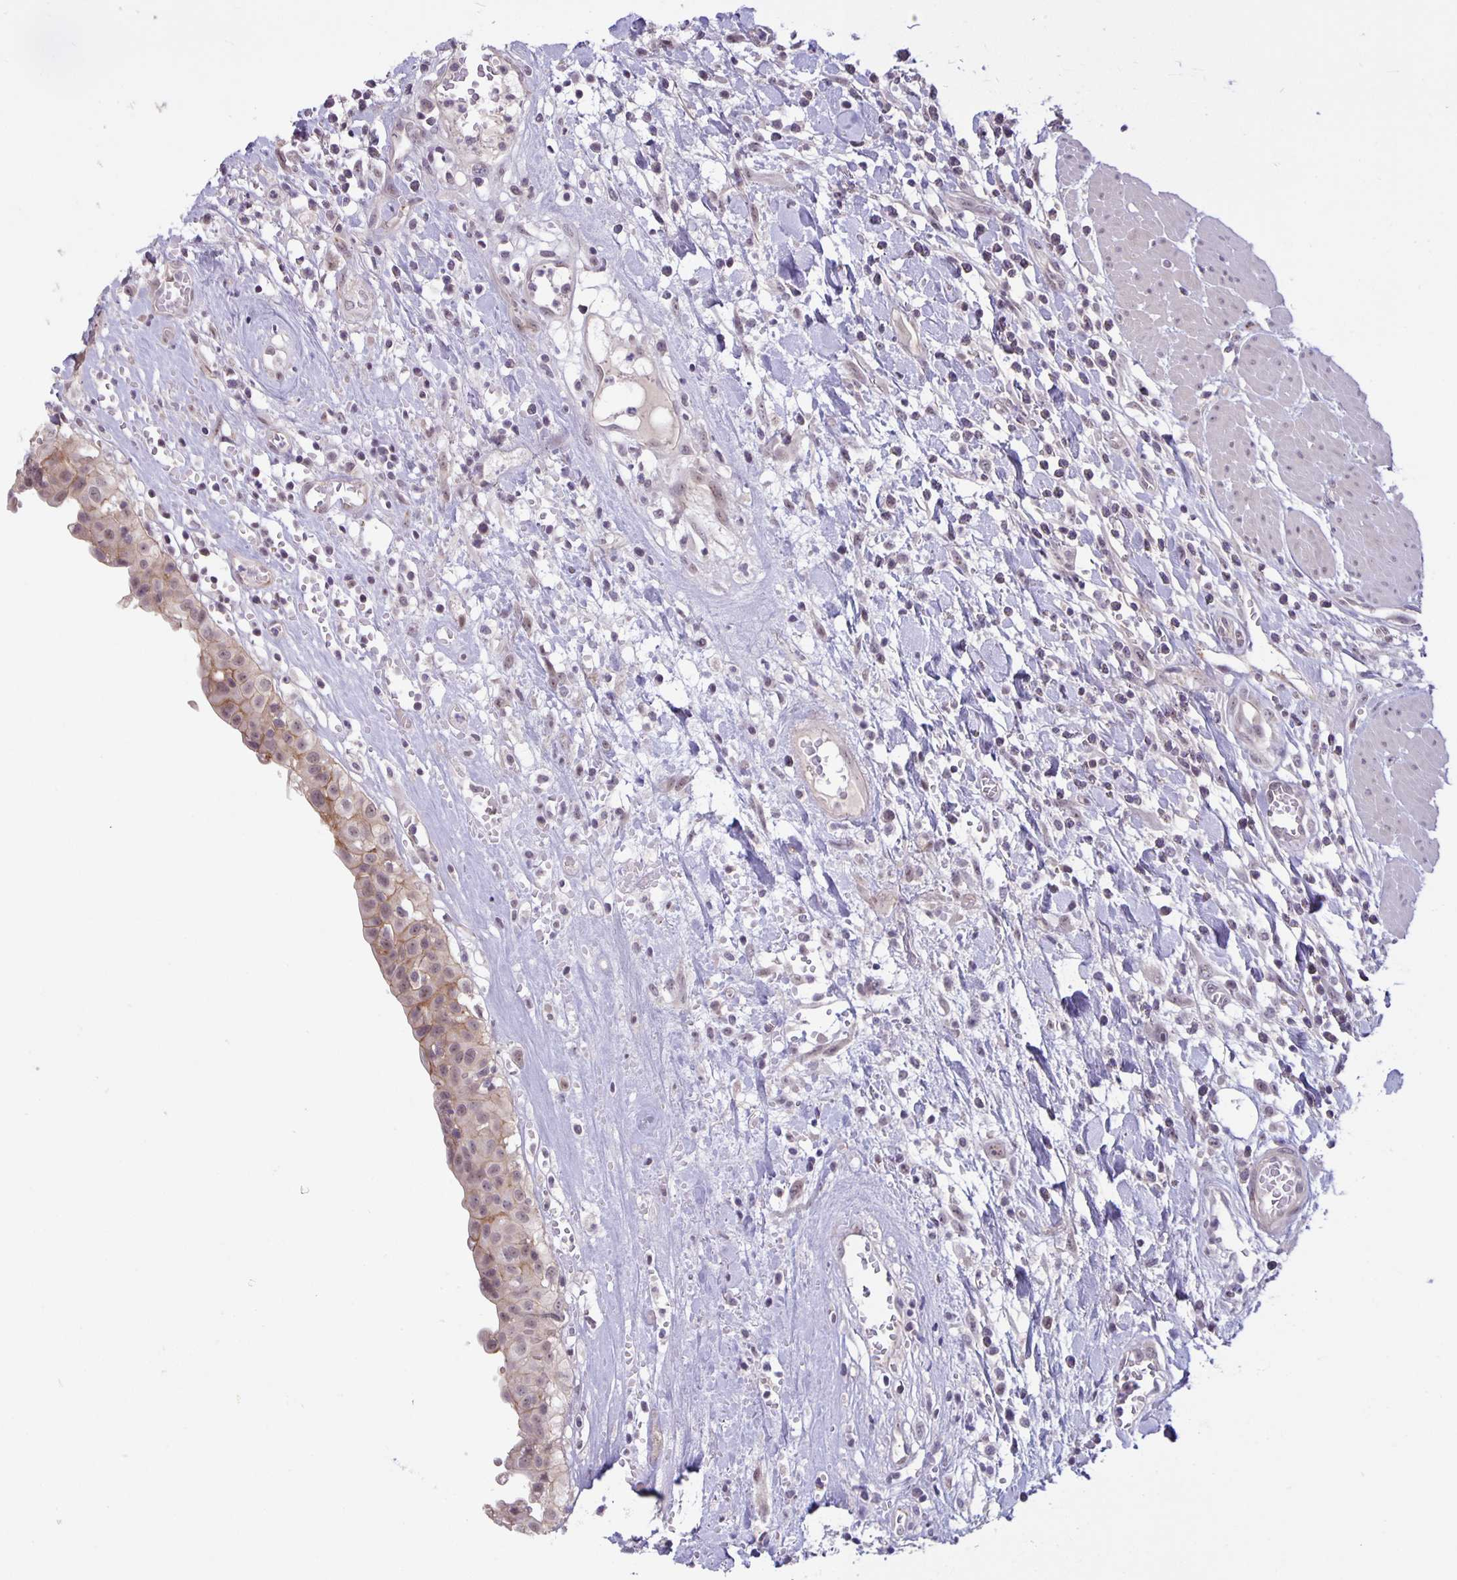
{"staining": {"intensity": "weak", "quantity": "25%-75%", "location": "nuclear"}, "tissue": "urinary bladder", "cell_type": "Urothelial cells", "image_type": "normal", "snomed": [{"axis": "morphology", "description": "Normal tissue, NOS"}, {"axis": "topography", "description": "Urinary bladder"}], "caption": "An IHC micrograph of normal tissue is shown. Protein staining in brown labels weak nuclear positivity in urinary bladder within urothelial cells. (DAB IHC, brown staining for protein, blue staining for nuclei).", "gene": "ARVCF", "patient": {"sex": "male", "age": 64}}